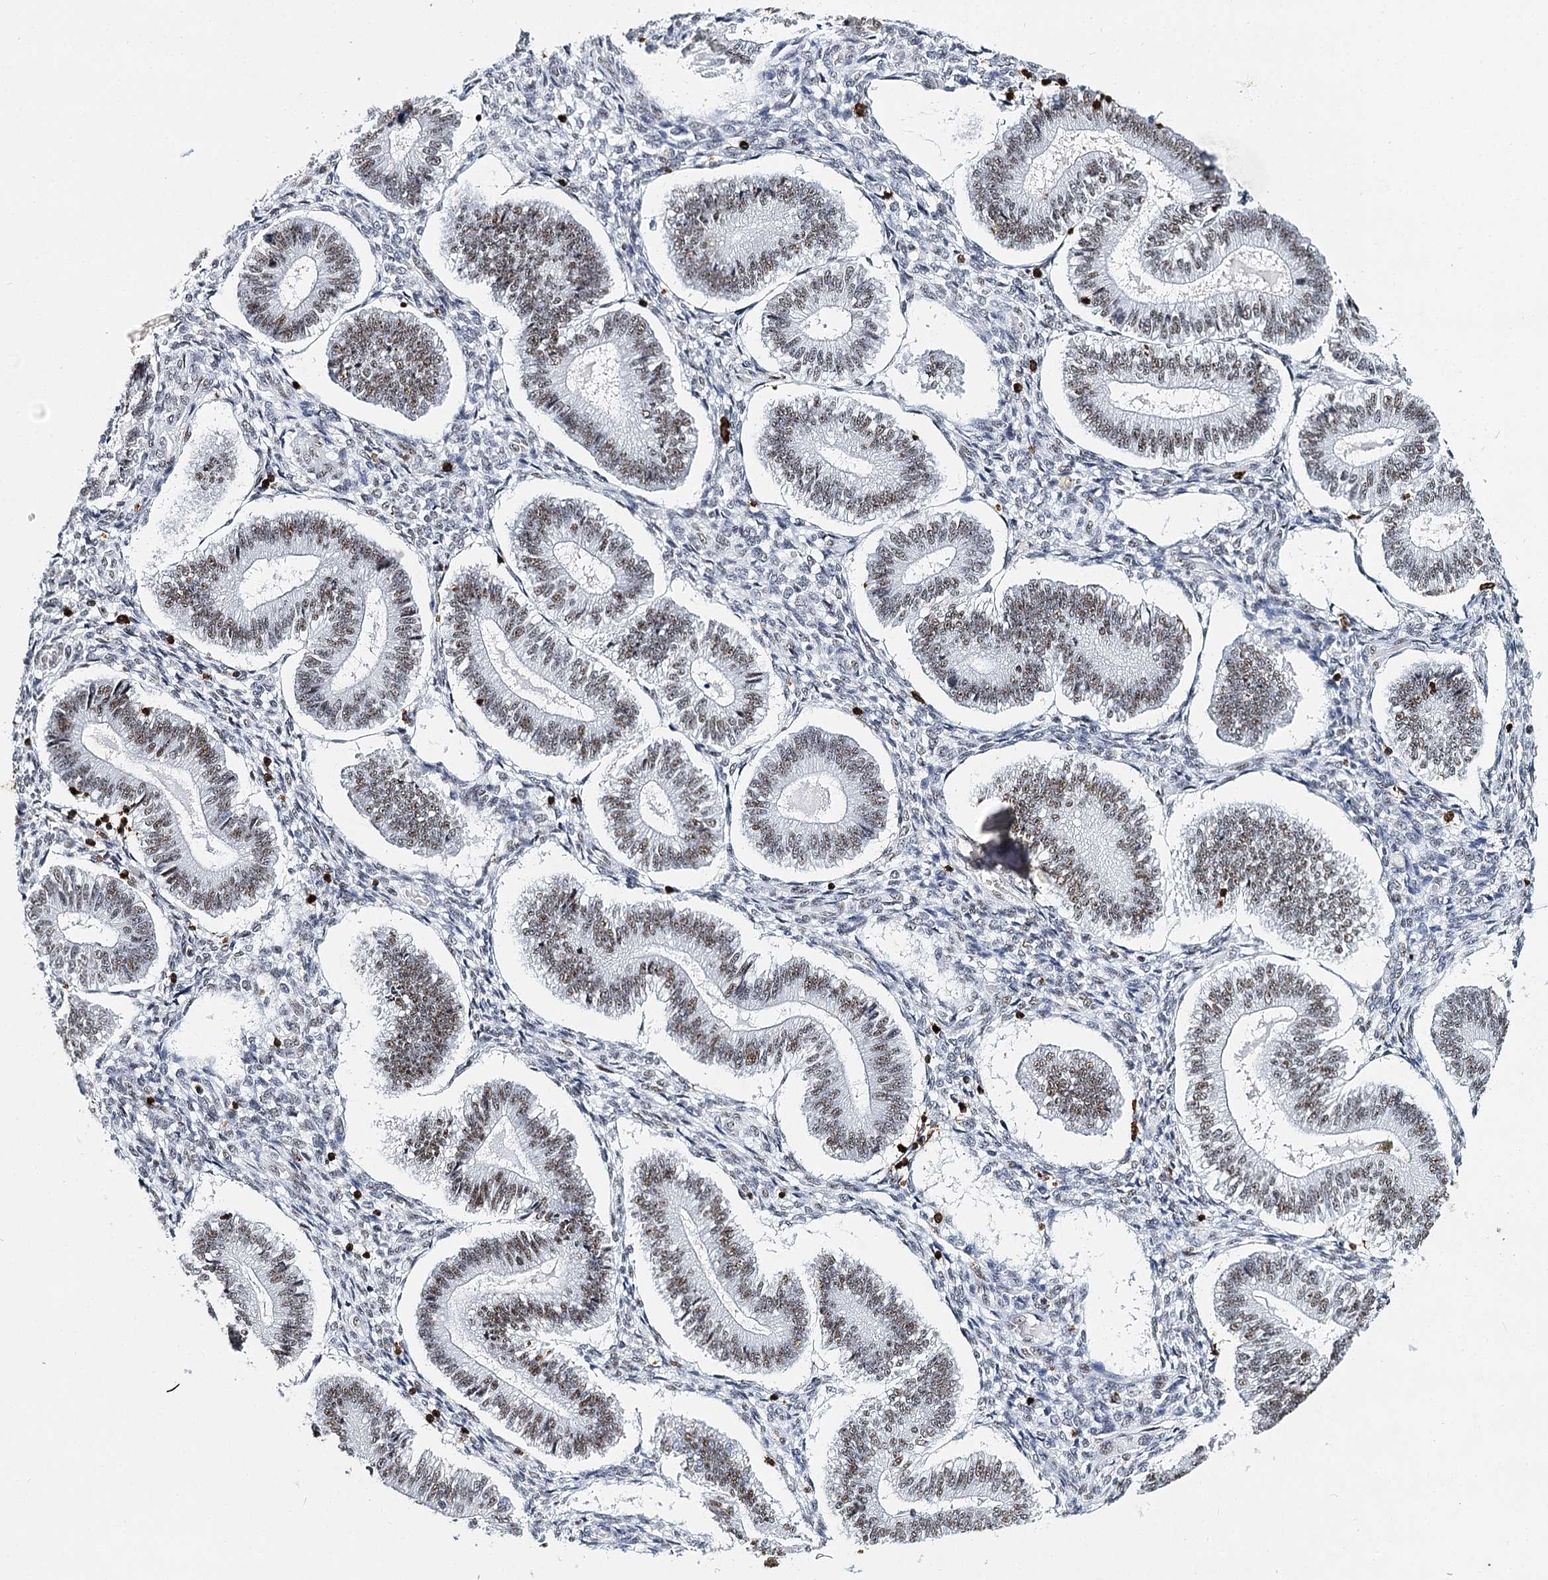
{"staining": {"intensity": "negative", "quantity": "none", "location": "none"}, "tissue": "endometrium", "cell_type": "Cells in endometrial stroma", "image_type": "normal", "snomed": [{"axis": "morphology", "description": "Normal tissue, NOS"}, {"axis": "topography", "description": "Endometrium"}], "caption": "Cells in endometrial stroma show no significant protein expression in benign endometrium. Nuclei are stained in blue.", "gene": "BARD1", "patient": {"sex": "female", "age": 25}}